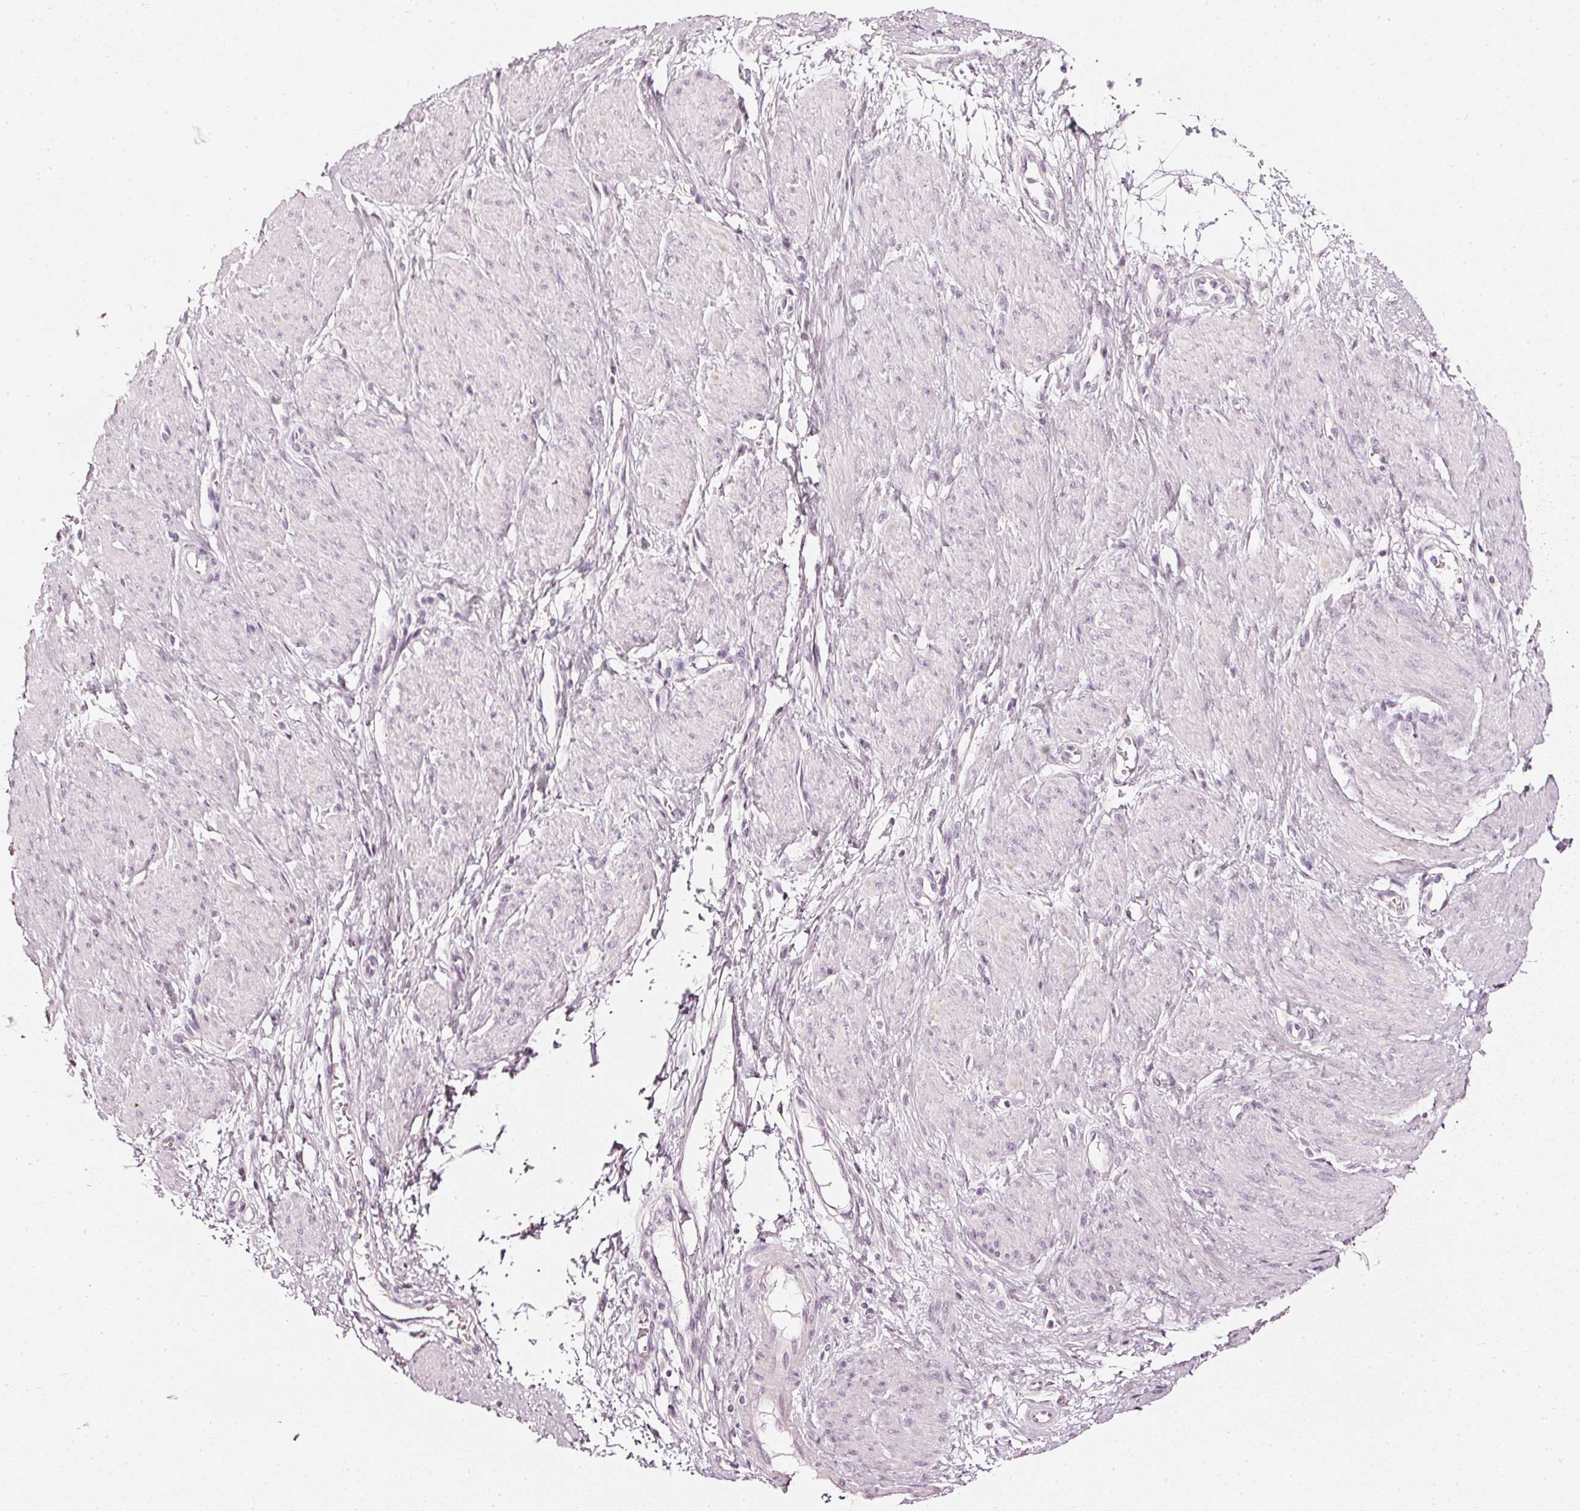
{"staining": {"intensity": "negative", "quantity": "none", "location": "none"}, "tissue": "smooth muscle", "cell_type": "Smooth muscle cells", "image_type": "normal", "snomed": [{"axis": "morphology", "description": "Normal tissue, NOS"}, {"axis": "topography", "description": "Smooth muscle"}, {"axis": "topography", "description": "Uterus"}], "caption": "The histopathology image demonstrates no significant staining in smooth muscle cells of smooth muscle. The staining is performed using DAB brown chromogen with nuclei counter-stained in using hematoxylin.", "gene": "CNP", "patient": {"sex": "female", "age": 39}}